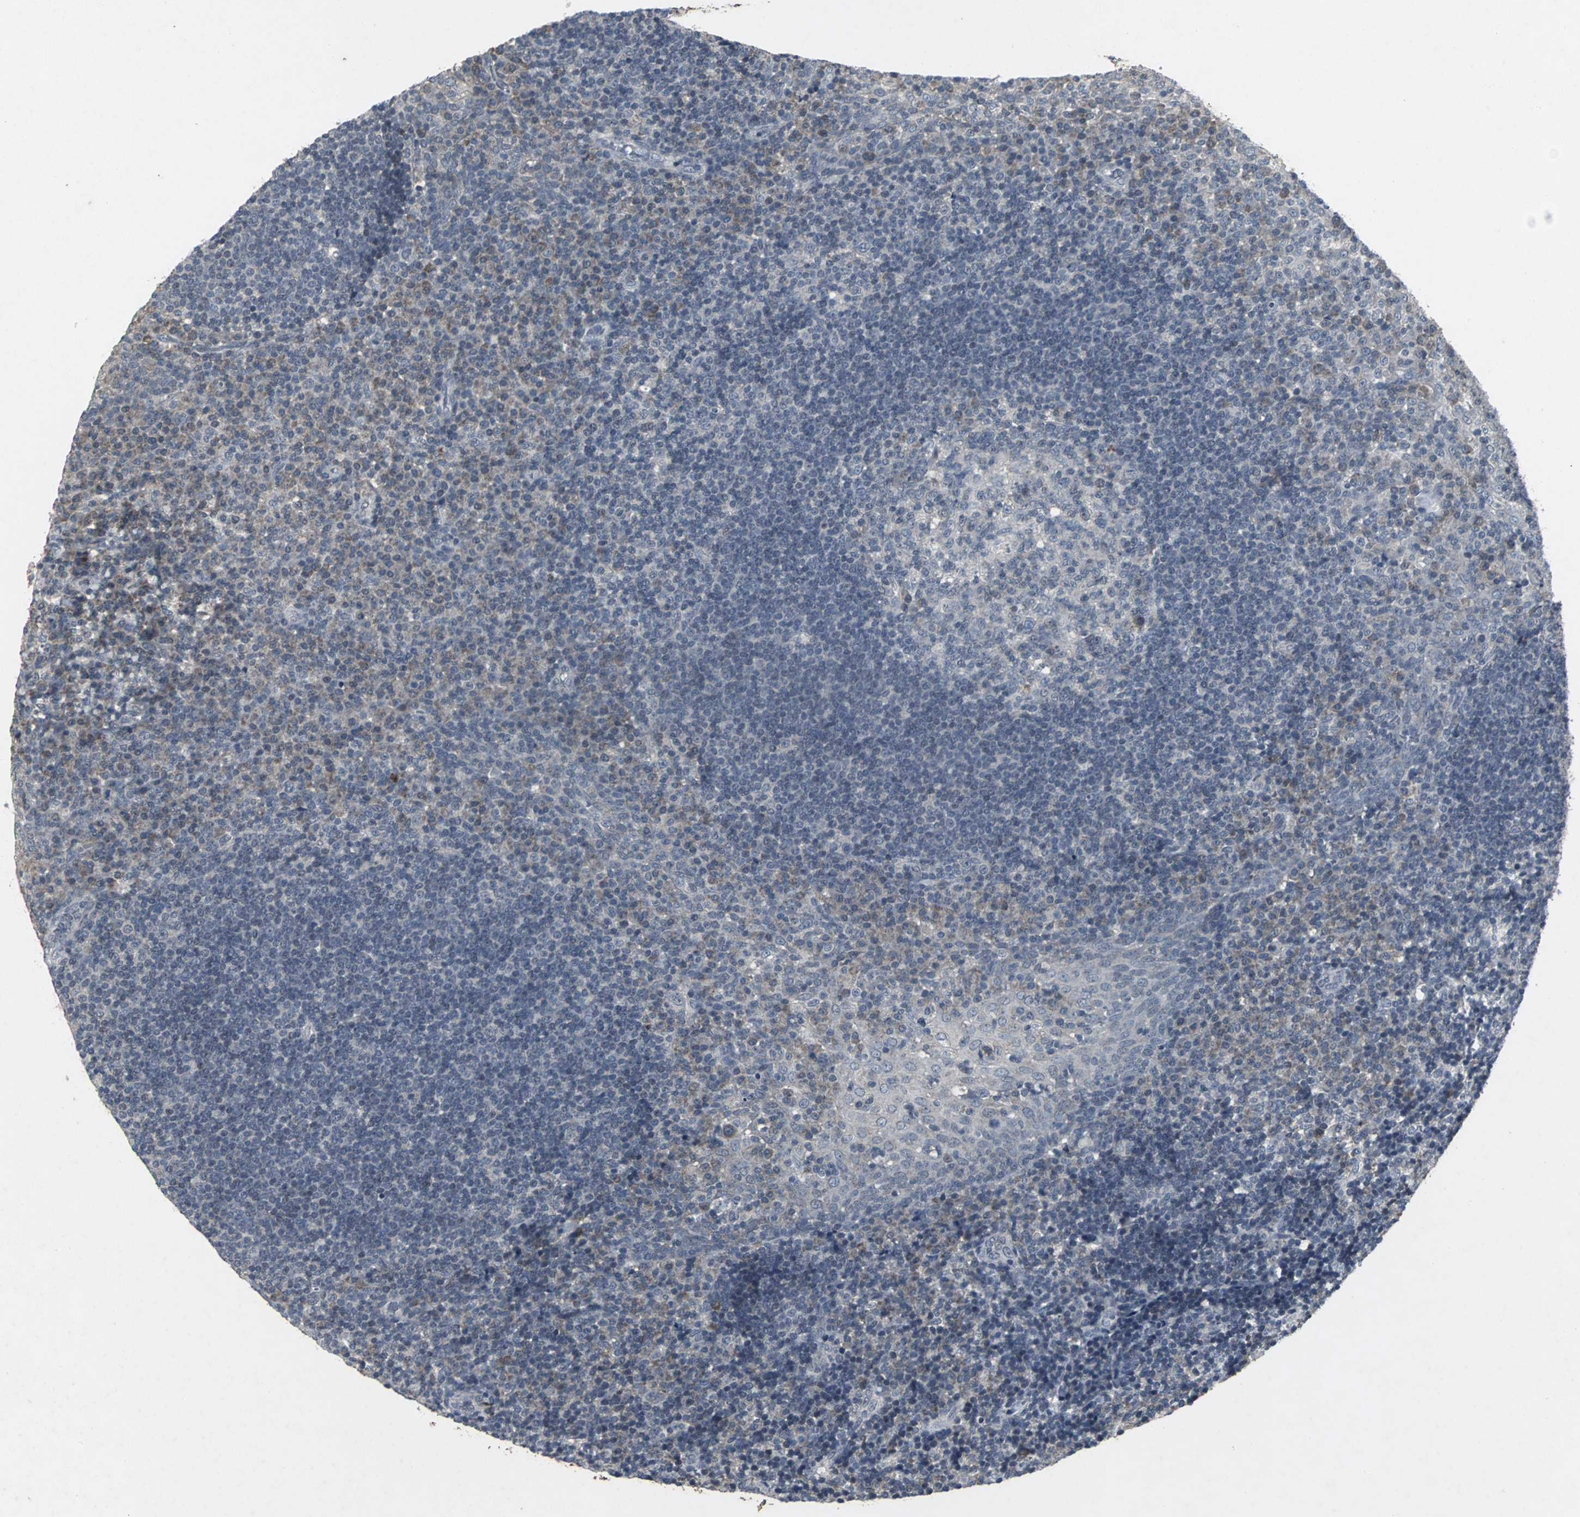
{"staining": {"intensity": "weak", "quantity": "25%-75%", "location": "cytoplasmic/membranous"}, "tissue": "tonsil", "cell_type": "Germinal center cells", "image_type": "normal", "snomed": [{"axis": "morphology", "description": "Normal tissue, NOS"}, {"axis": "topography", "description": "Tonsil"}], "caption": "A low amount of weak cytoplasmic/membranous staining is present in approximately 25%-75% of germinal center cells in benign tonsil. The staining is performed using DAB brown chromogen to label protein expression. The nuclei are counter-stained blue using hematoxylin.", "gene": "BMP4", "patient": {"sex": "female", "age": 40}}